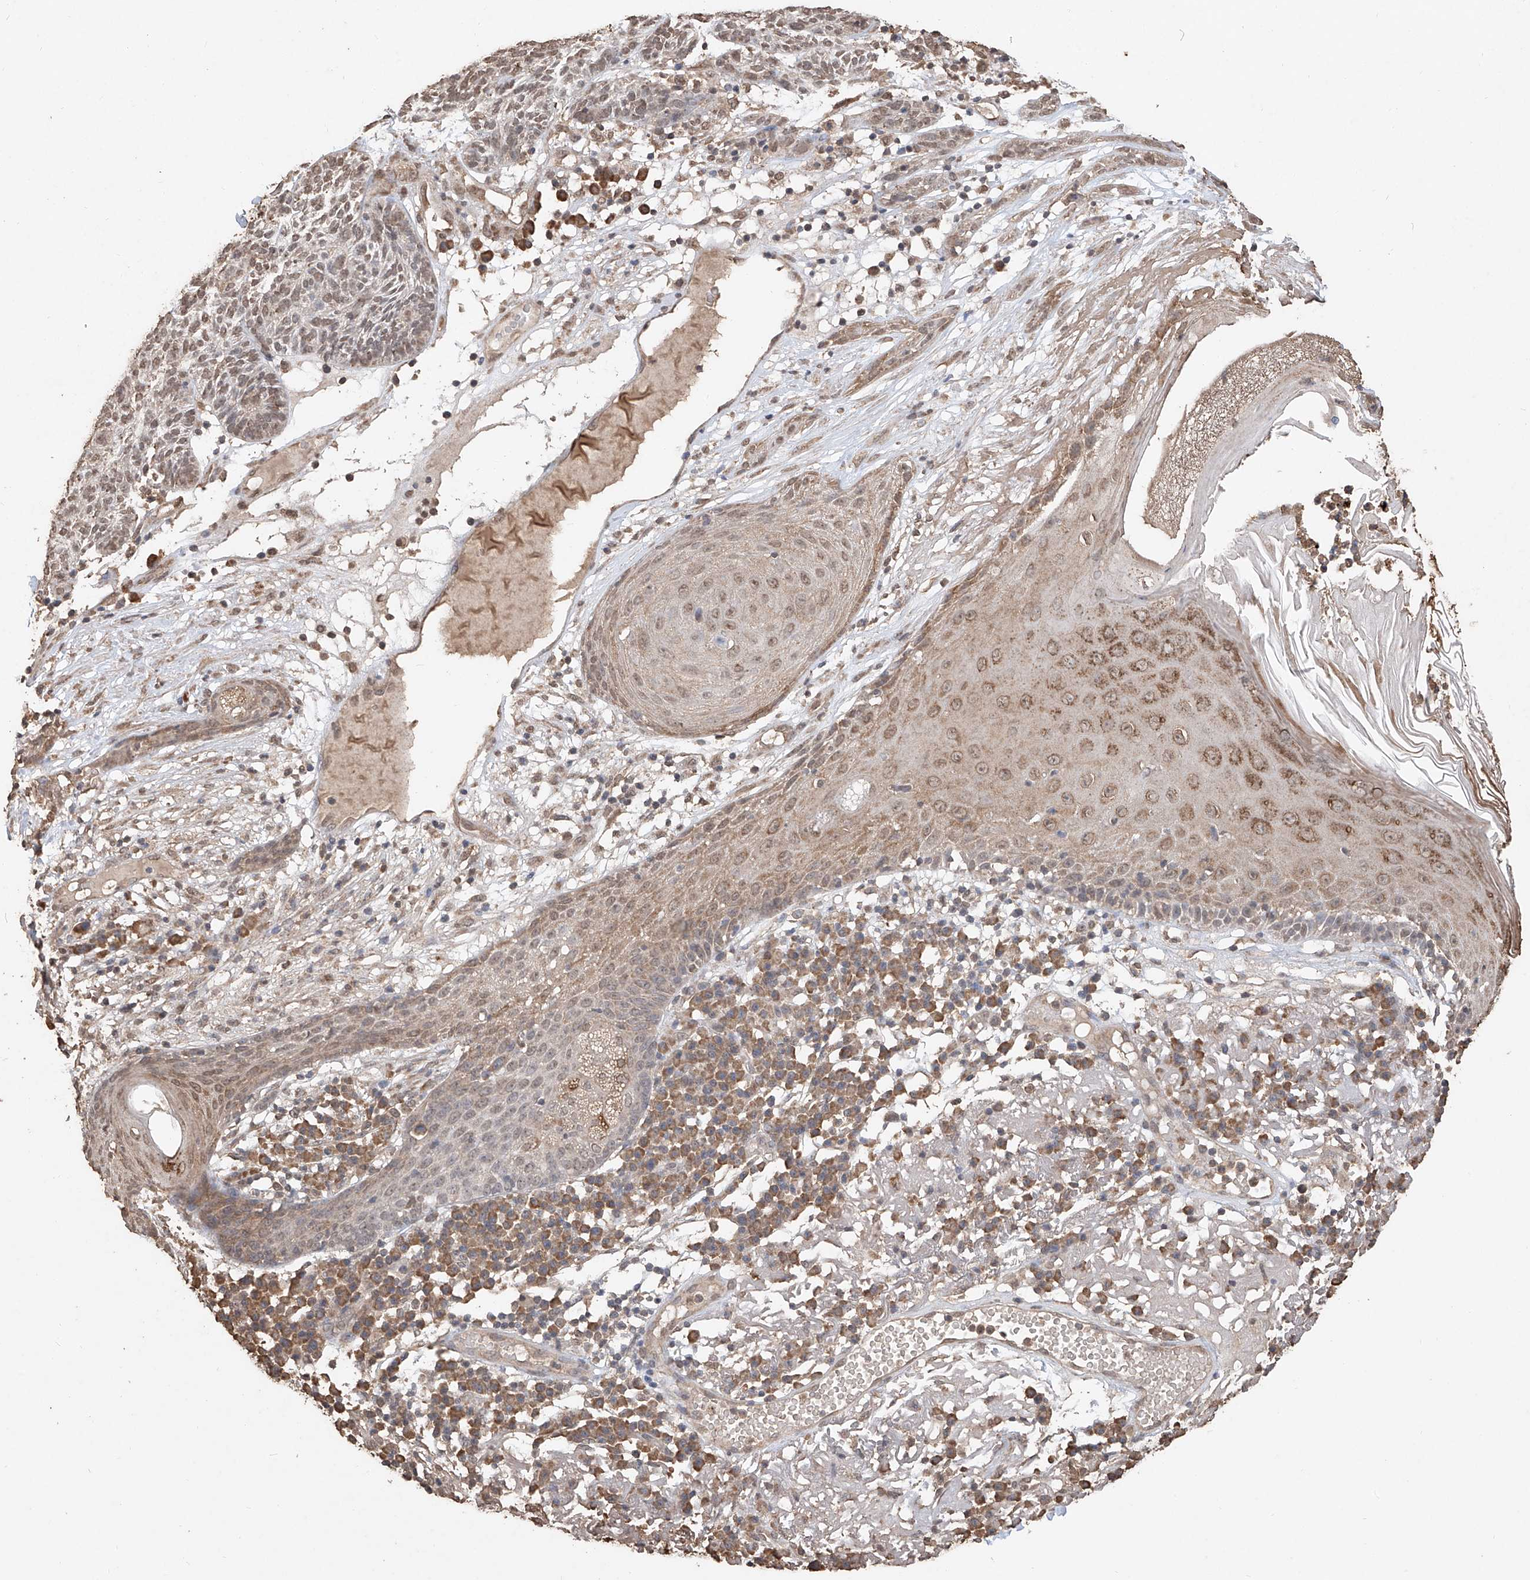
{"staining": {"intensity": "moderate", "quantity": "<25%", "location": "nuclear"}, "tissue": "skin cancer", "cell_type": "Tumor cells", "image_type": "cancer", "snomed": [{"axis": "morphology", "description": "Squamous cell carcinoma, NOS"}, {"axis": "topography", "description": "Skin"}], "caption": "Immunohistochemical staining of human skin cancer (squamous cell carcinoma) reveals low levels of moderate nuclear expression in about <25% of tumor cells. Using DAB (3,3'-diaminobenzidine) (brown) and hematoxylin (blue) stains, captured at high magnification using brightfield microscopy.", "gene": "ELOVL1", "patient": {"sex": "female", "age": 90}}